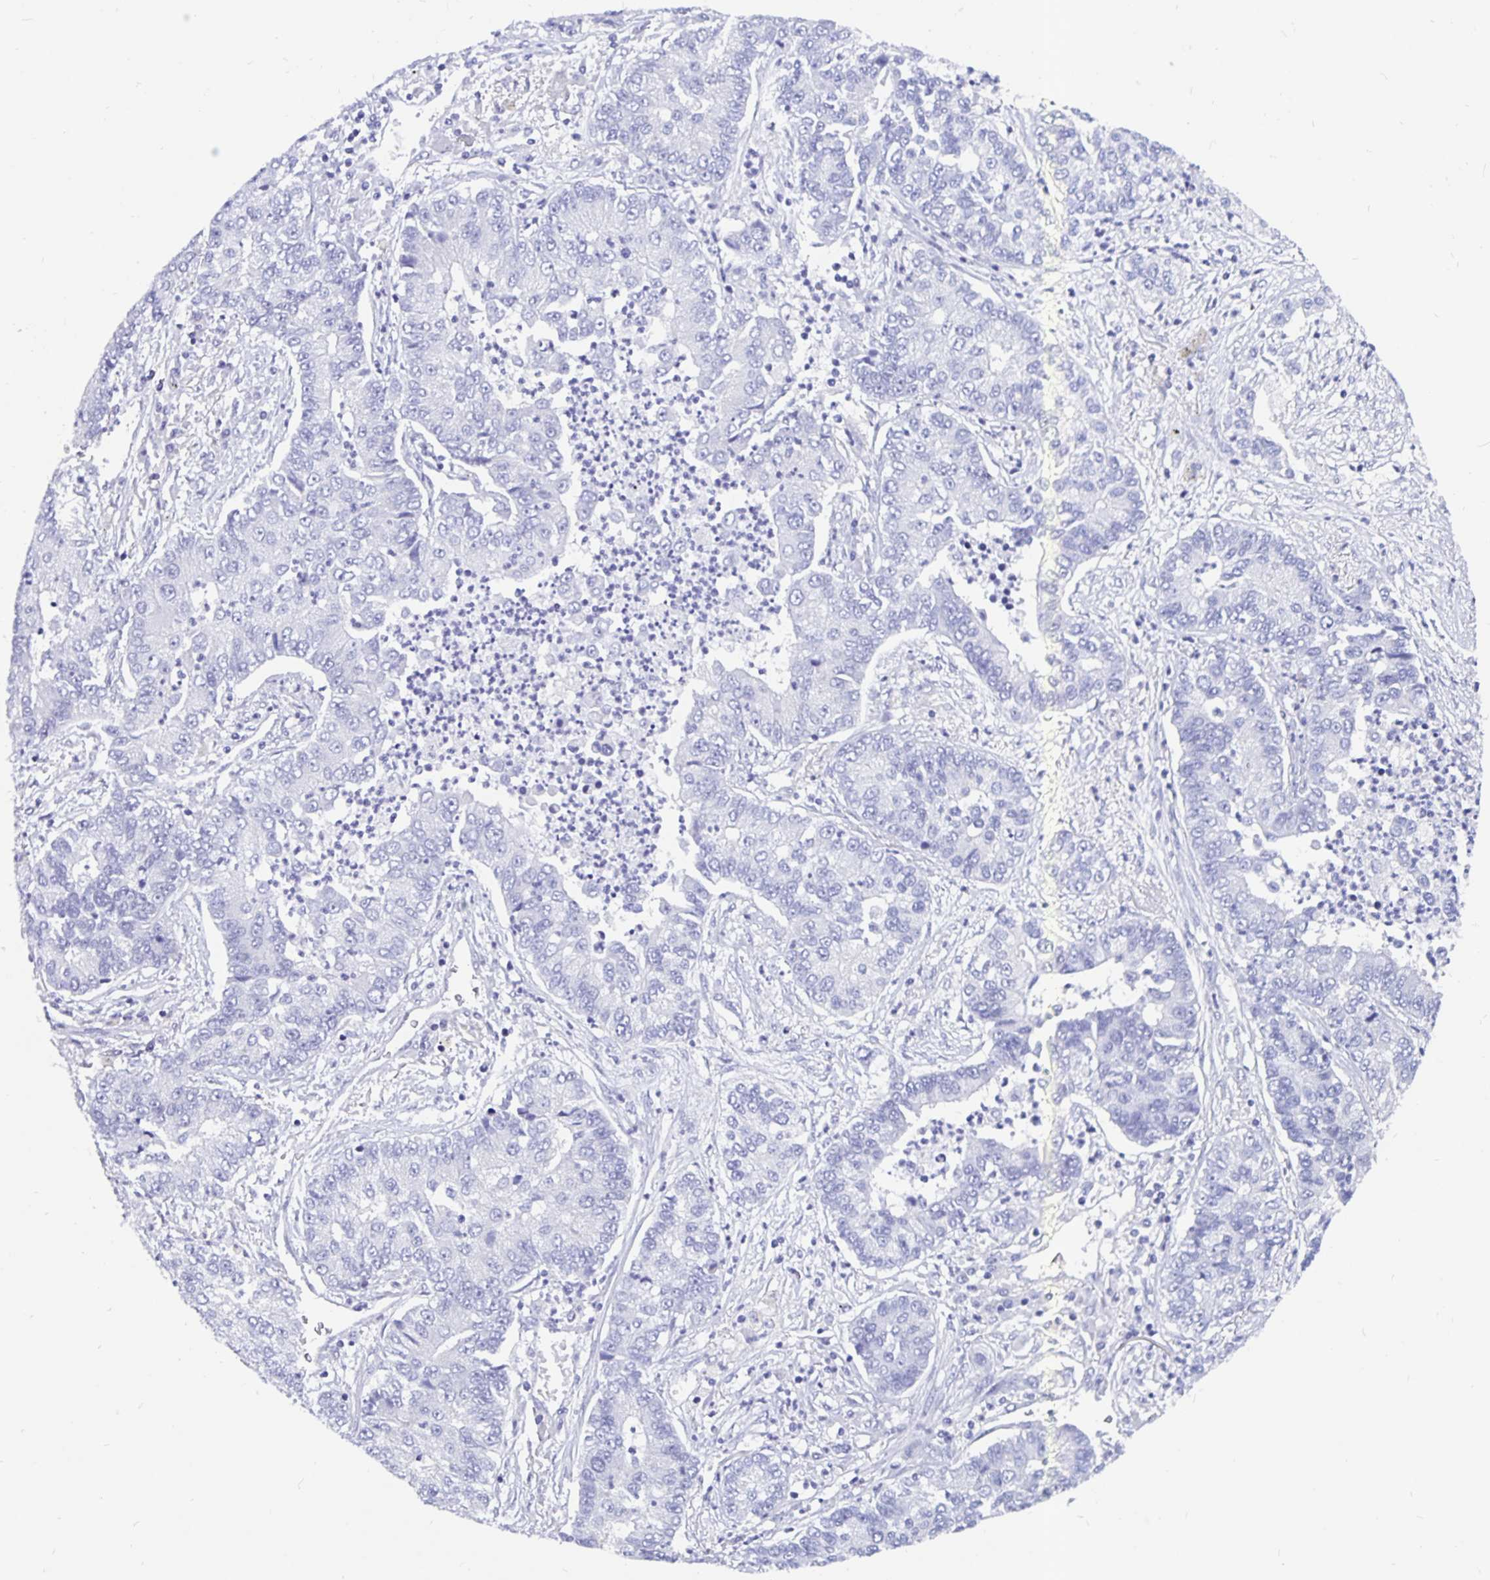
{"staining": {"intensity": "negative", "quantity": "none", "location": "none"}, "tissue": "lung cancer", "cell_type": "Tumor cells", "image_type": "cancer", "snomed": [{"axis": "morphology", "description": "Adenocarcinoma, NOS"}, {"axis": "topography", "description": "Lung"}], "caption": "Micrograph shows no significant protein positivity in tumor cells of lung adenocarcinoma. Nuclei are stained in blue.", "gene": "ODF3B", "patient": {"sex": "female", "age": 57}}